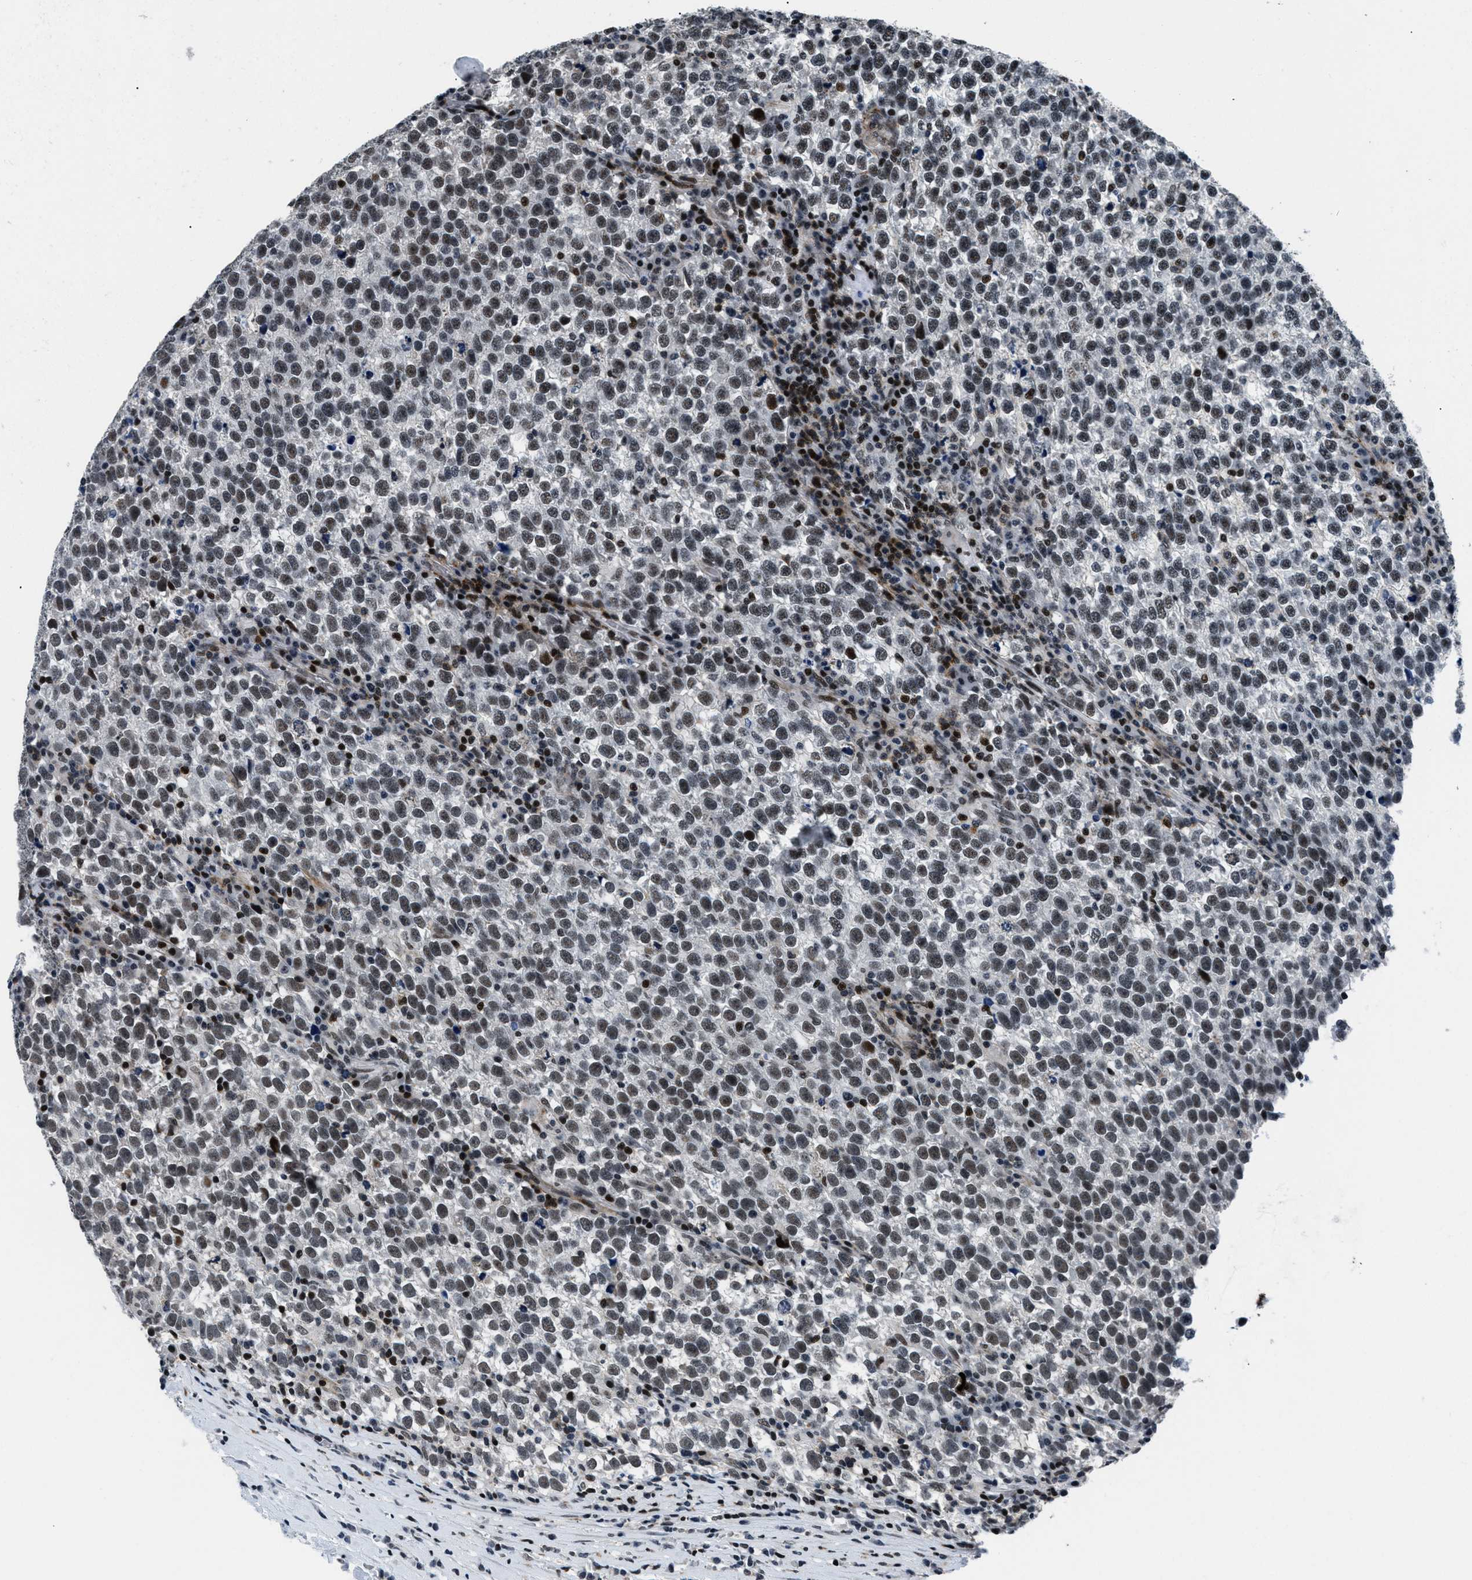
{"staining": {"intensity": "strong", "quantity": ">75%", "location": "nuclear"}, "tissue": "testis cancer", "cell_type": "Tumor cells", "image_type": "cancer", "snomed": [{"axis": "morphology", "description": "Normal tissue, NOS"}, {"axis": "morphology", "description": "Seminoma, NOS"}, {"axis": "topography", "description": "Testis"}], "caption": "Protein expression by IHC displays strong nuclear staining in approximately >75% of tumor cells in testis cancer.", "gene": "SMARCB1", "patient": {"sex": "male", "age": 43}}